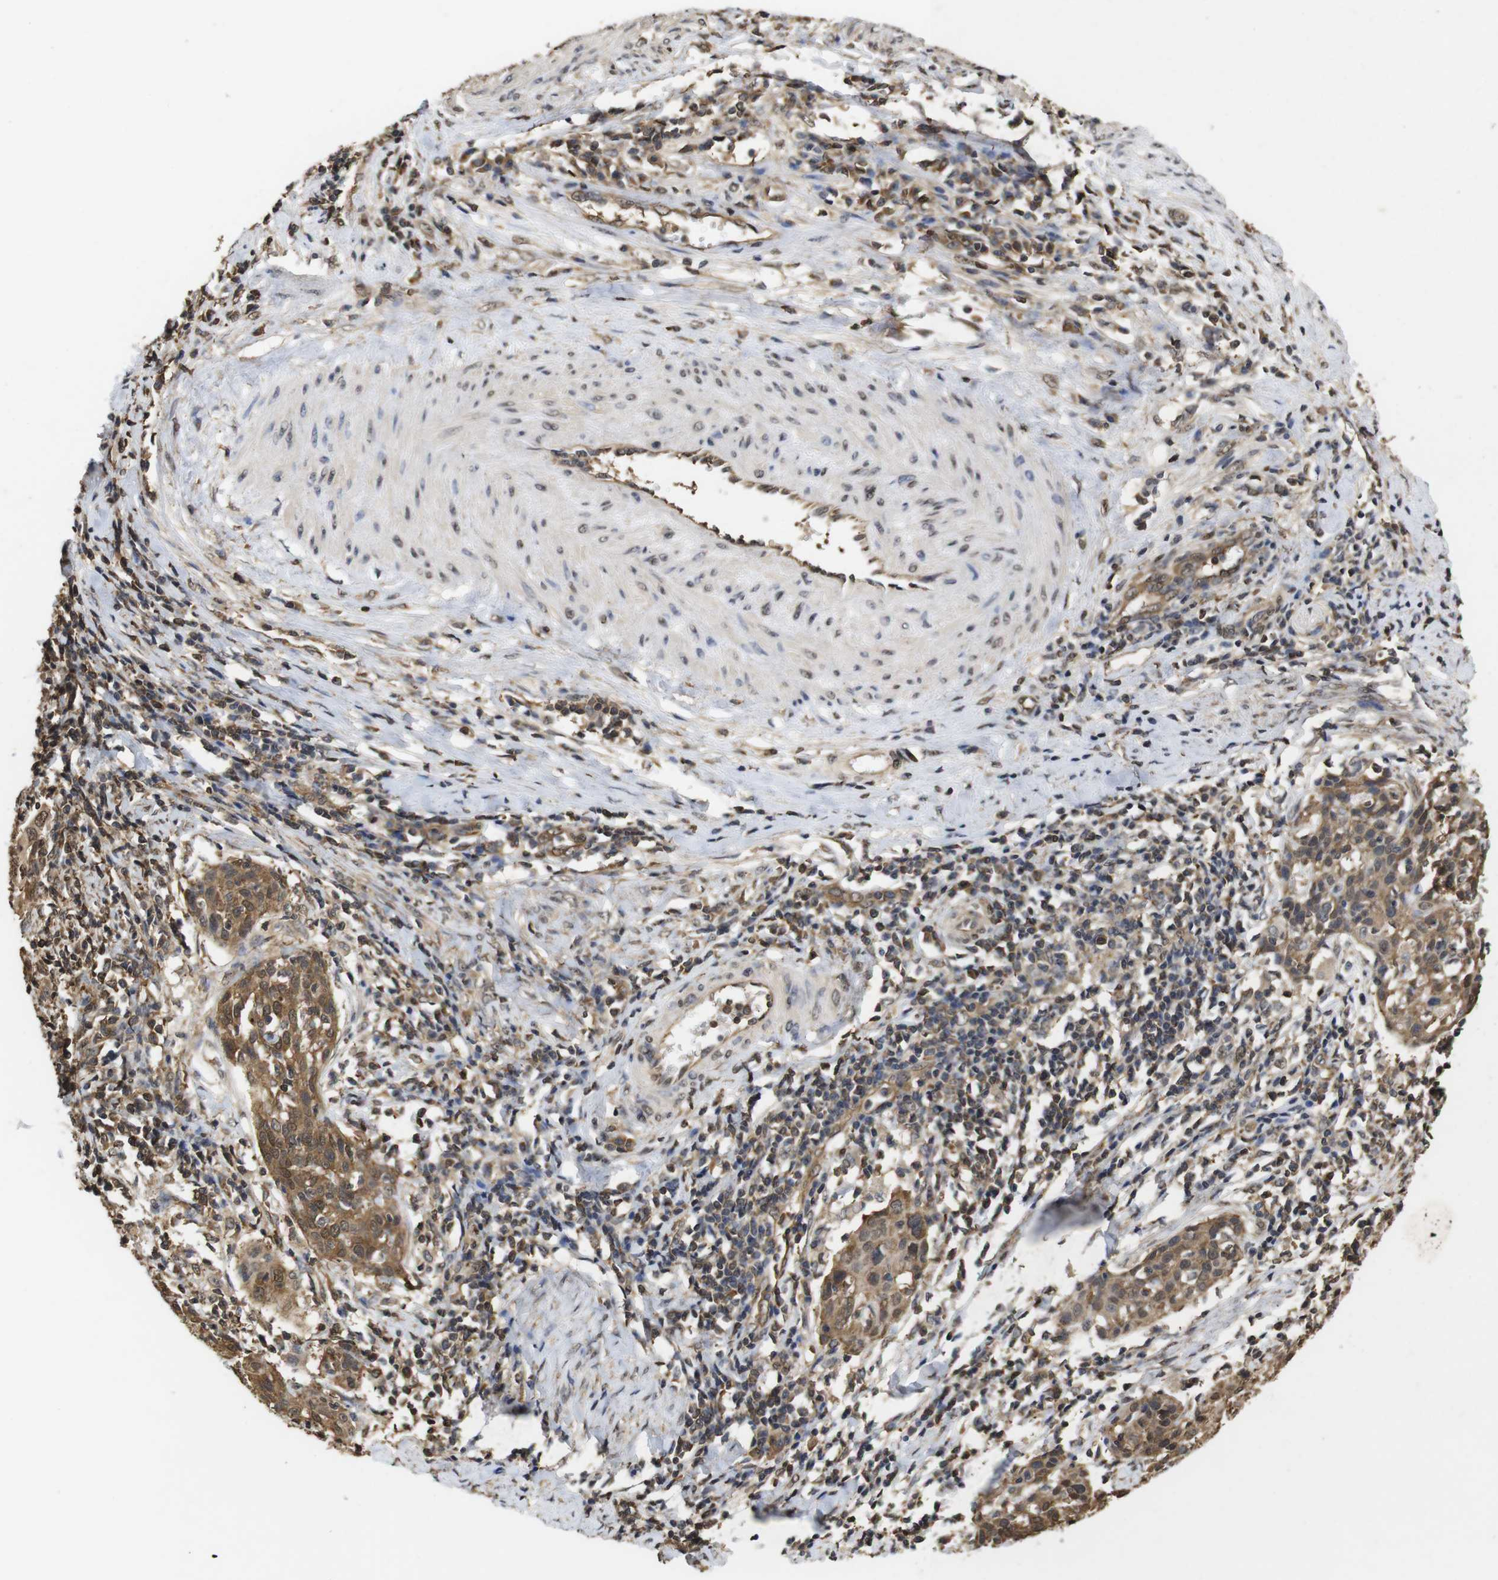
{"staining": {"intensity": "moderate", "quantity": ">75%", "location": "cytoplasmic/membranous,nuclear"}, "tissue": "cervical cancer", "cell_type": "Tumor cells", "image_type": "cancer", "snomed": [{"axis": "morphology", "description": "Squamous cell carcinoma, NOS"}, {"axis": "topography", "description": "Cervix"}], "caption": "Human cervical squamous cell carcinoma stained with a brown dye demonstrates moderate cytoplasmic/membranous and nuclear positive staining in approximately >75% of tumor cells.", "gene": "SUMO3", "patient": {"sex": "female", "age": 38}}